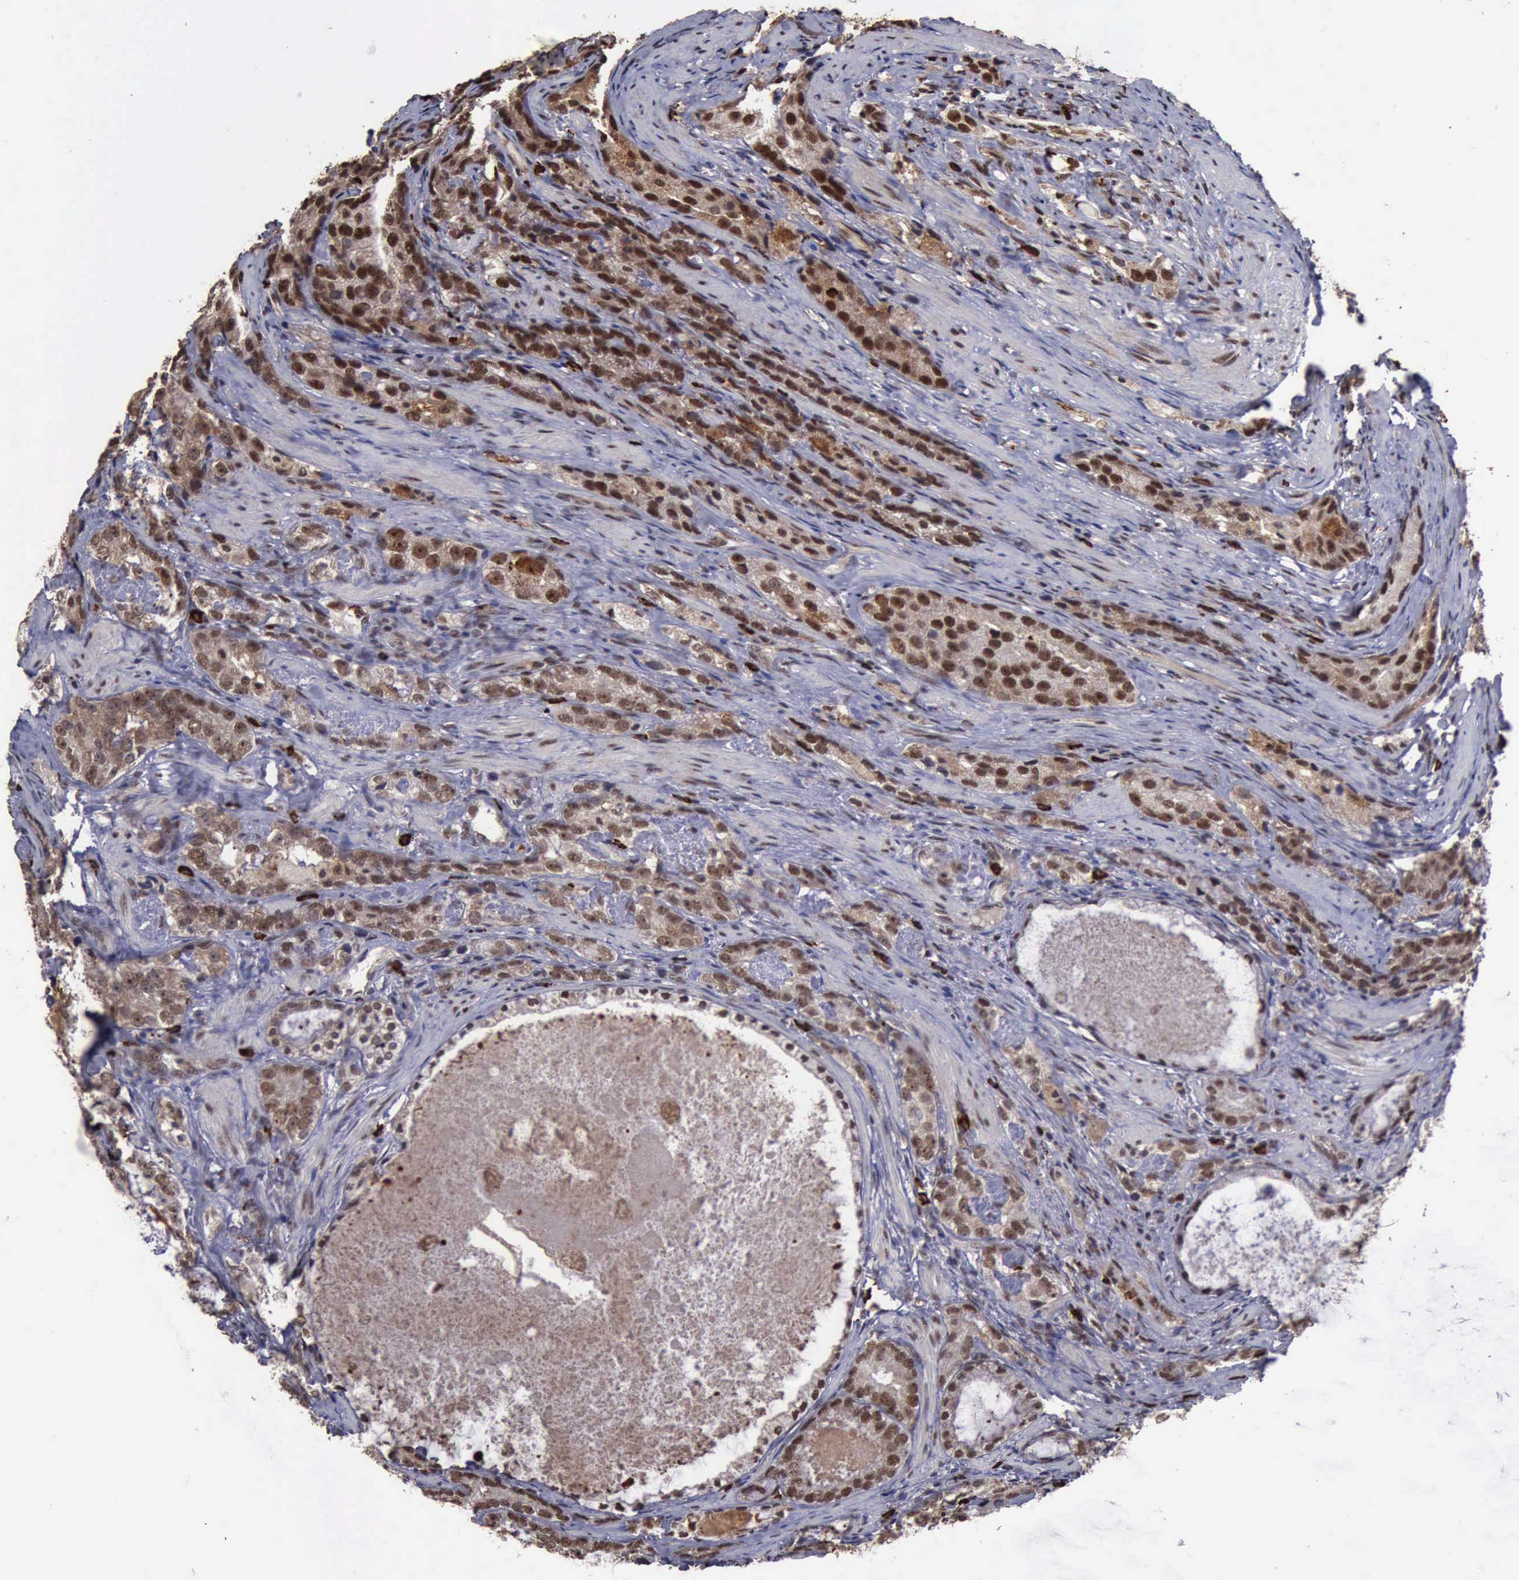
{"staining": {"intensity": "moderate", "quantity": ">75%", "location": "cytoplasmic/membranous,nuclear"}, "tissue": "prostate cancer", "cell_type": "Tumor cells", "image_type": "cancer", "snomed": [{"axis": "morphology", "description": "Adenocarcinoma, High grade"}, {"axis": "topography", "description": "Prostate"}], "caption": "The immunohistochemical stain shows moderate cytoplasmic/membranous and nuclear staining in tumor cells of prostate cancer (high-grade adenocarcinoma) tissue. (Stains: DAB in brown, nuclei in blue, Microscopy: brightfield microscopy at high magnification).", "gene": "TRMT2A", "patient": {"sex": "male", "age": 63}}